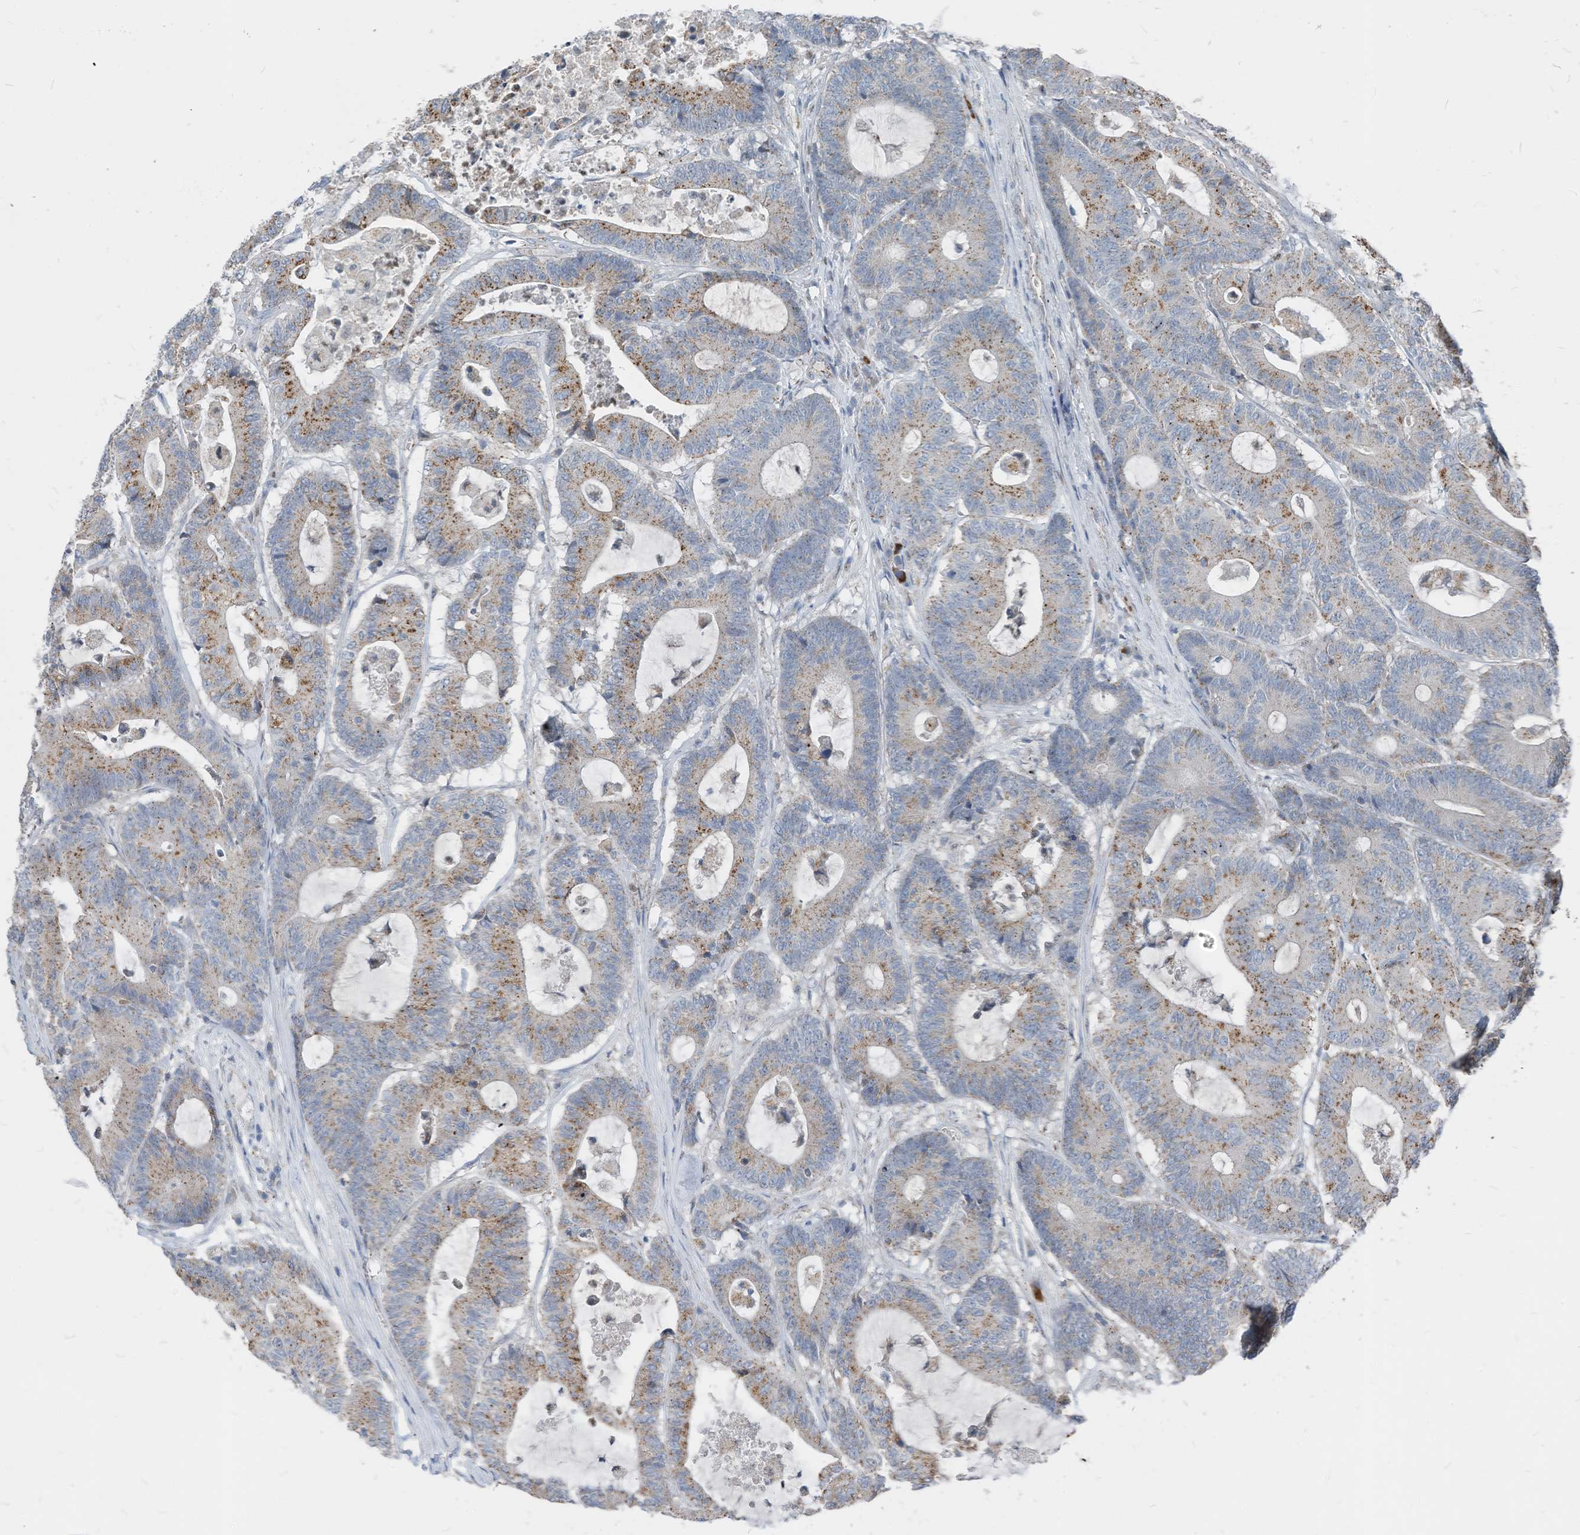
{"staining": {"intensity": "moderate", "quantity": "25%-75%", "location": "cytoplasmic/membranous"}, "tissue": "colorectal cancer", "cell_type": "Tumor cells", "image_type": "cancer", "snomed": [{"axis": "morphology", "description": "Adenocarcinoma, NOS"}, {"axis": "topography", "description": "Colon"}], "caption": "The micrograph displays a brown stain indicating the presence of a protein in the cytoplasmic/membranous of tumor cells in colorectal cancer.", "gene": "CHMP2B", "patient": {"sex": "female", "age": 84}}